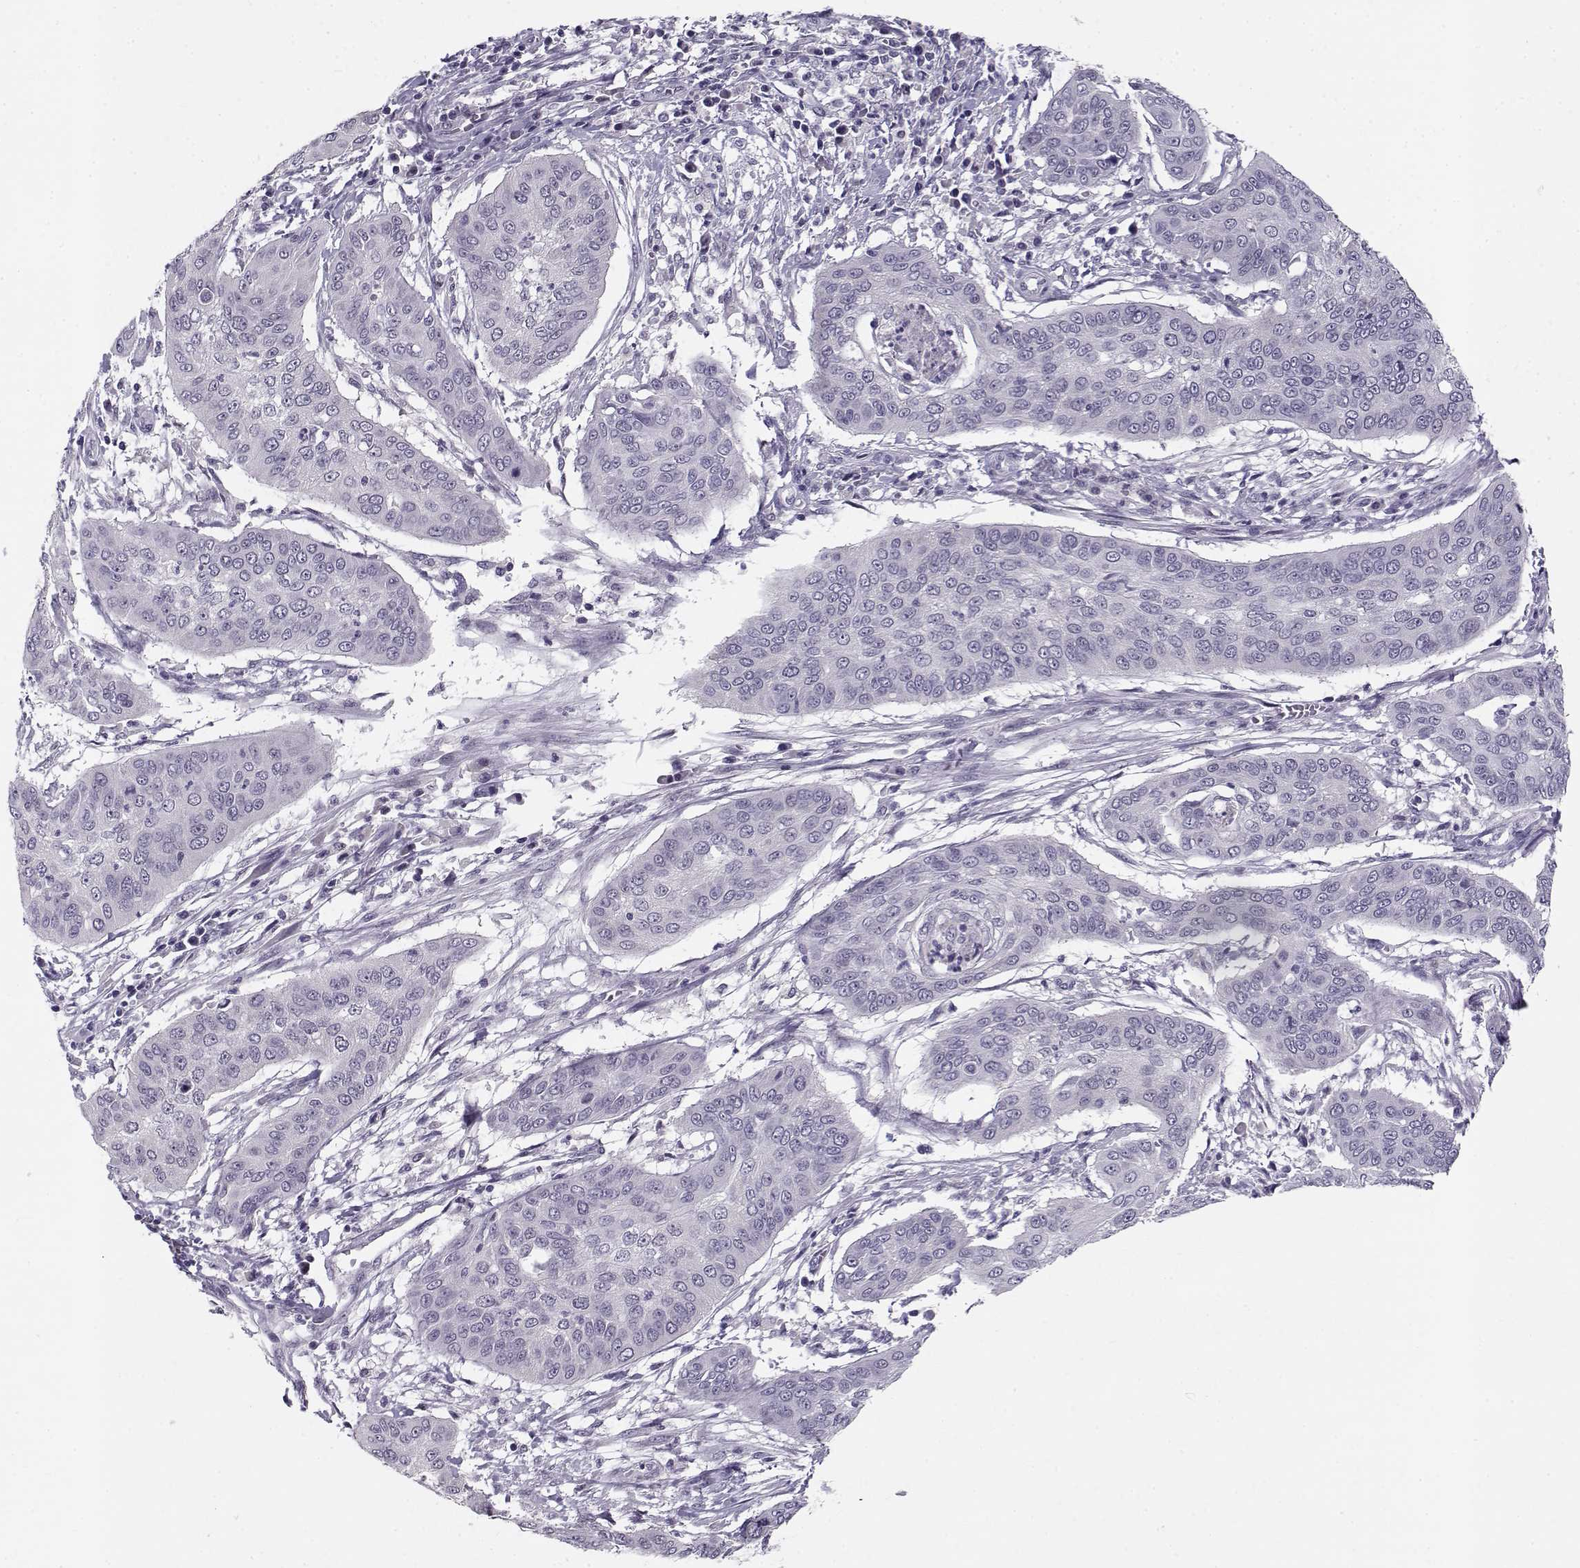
{"staining": {"intensity": "negative", "quantity": "none", "location": "none"}, "tissue": "cervical cancer", "cell_type": "Tumor cells", "image_type": "cancer", "snomed": [{"axis": "morphology", "description": "Squamous cell carcinoma, NOS"}, {"axis": "topography", "description": "Cervix"}], "caption": "Immunohistochemical staining of cervical cancer displays no significant positivity in tumor cells.", "gene": "C16orf86", "patient": {"sex": "female", "age": 39}}